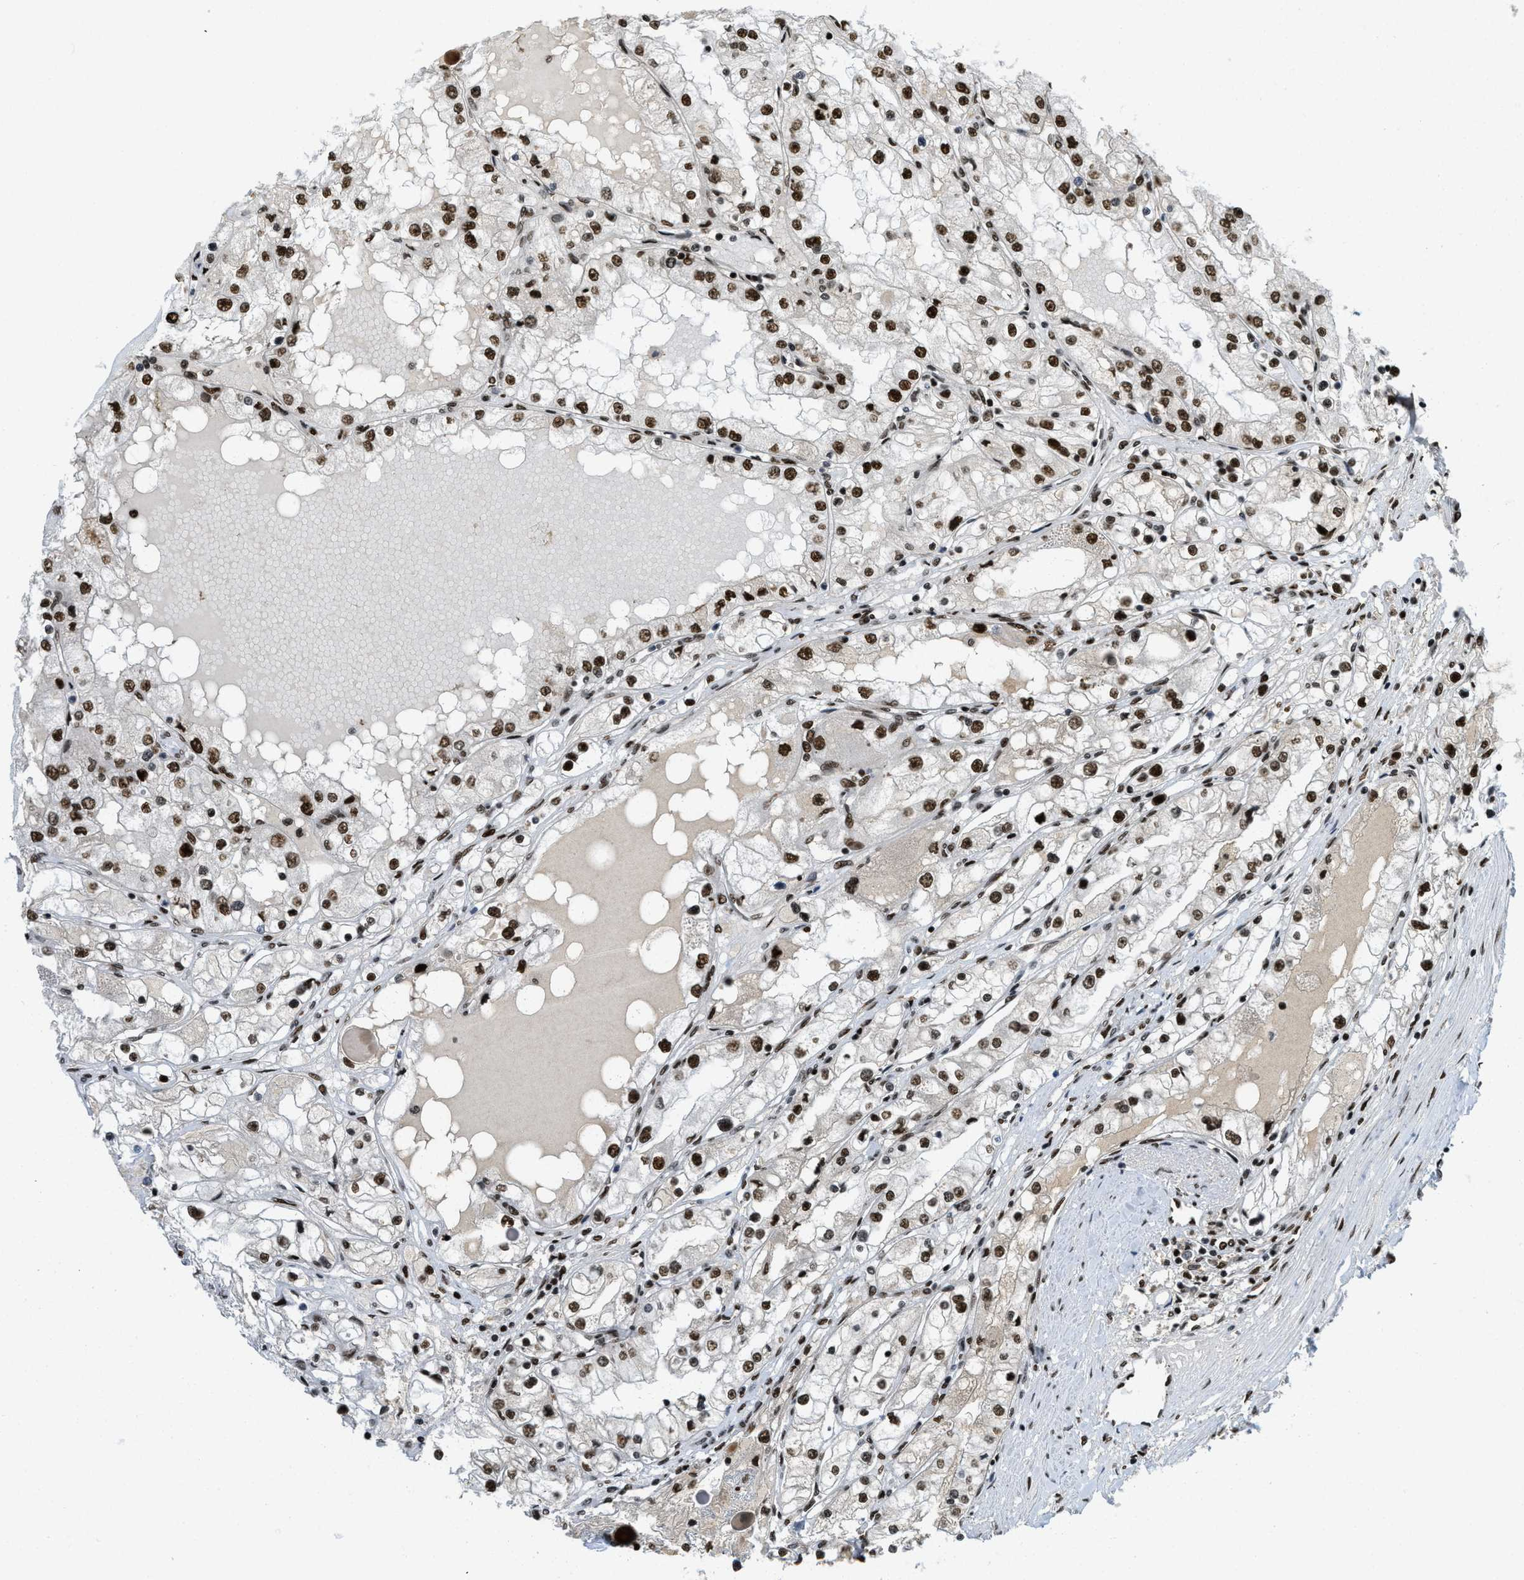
{"staining": {"intensity": "strong", "quantity": ">75%", "location": "nuclear"}, "tissue": "renal cancer", "cell_type": "Tumor cells", "image_type": "cancer", "snomed": [{"axis": "morphology", "description": "Adenocarcinoma, NOS"}, {"axis": "topography", "description": "Kidney"}], "caption": "About >75% of tumor cells in renal cancer (adenocarcinoma) reveal strong nuclear protein positivity as visualized by brown immunohistochemical staining.", "gene": "RFX5", "patient": {"sex": "male", "age": 68}}